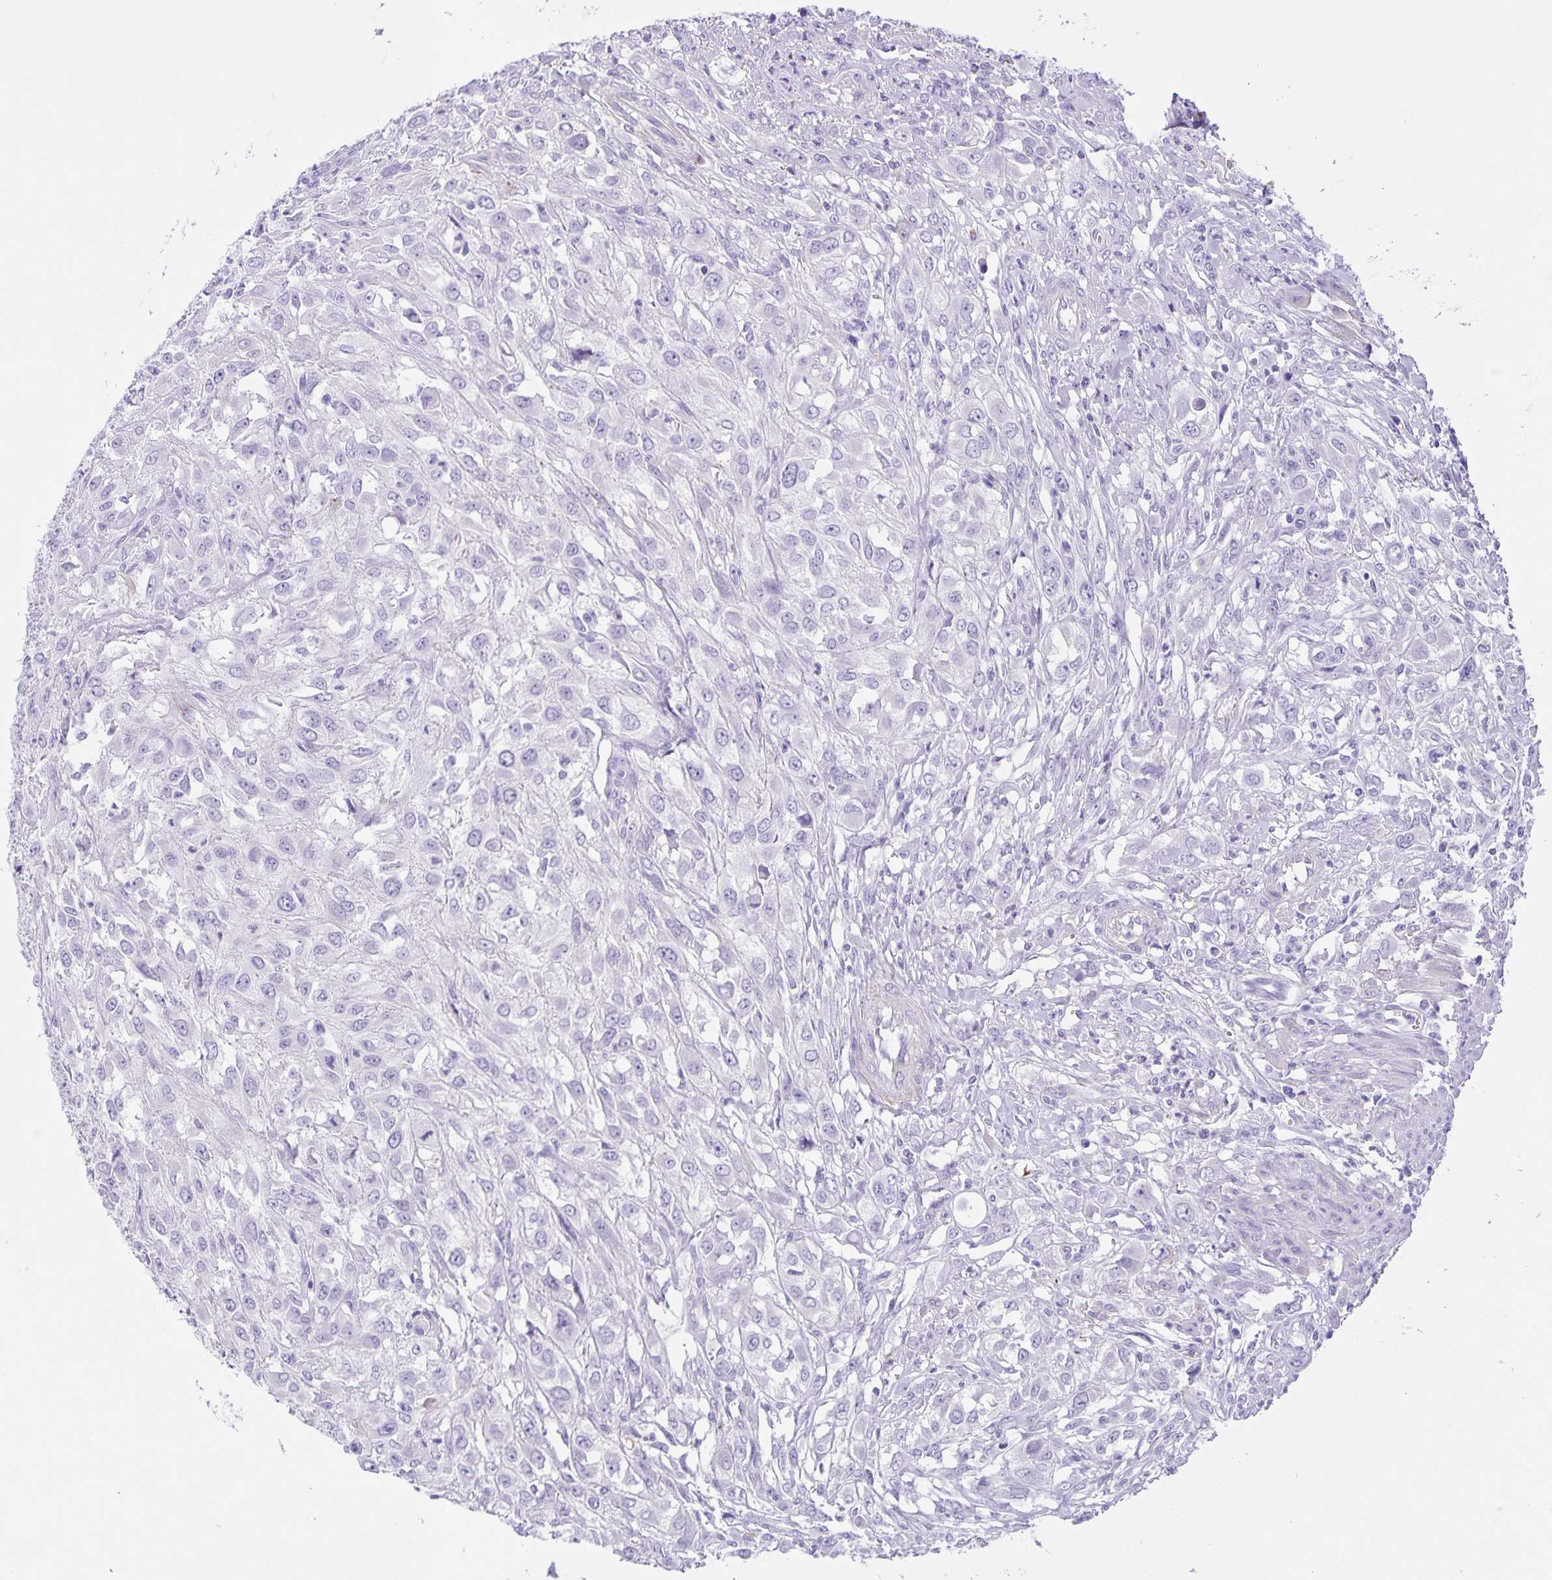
{"staining": {"intensity": "negative", "quantity": "none", "location": "none"}, "tissue": "urothelial cancer", "cell_type": "Tumor cells", "image_type": "cancer", "snomed": [{"axis": "morphology", "description": "Urothelial carcinoma, High grade"}, {"axis": "topography", "description": "Urinary bladder"}], "caption": "This is a micrograph of immunohistochemistry staining of high-grade urothelial carcinoma, which shows no expression in tumor cells.", "gene": "UBQLN3", "patient": {"sex": "male", "age": 67}}